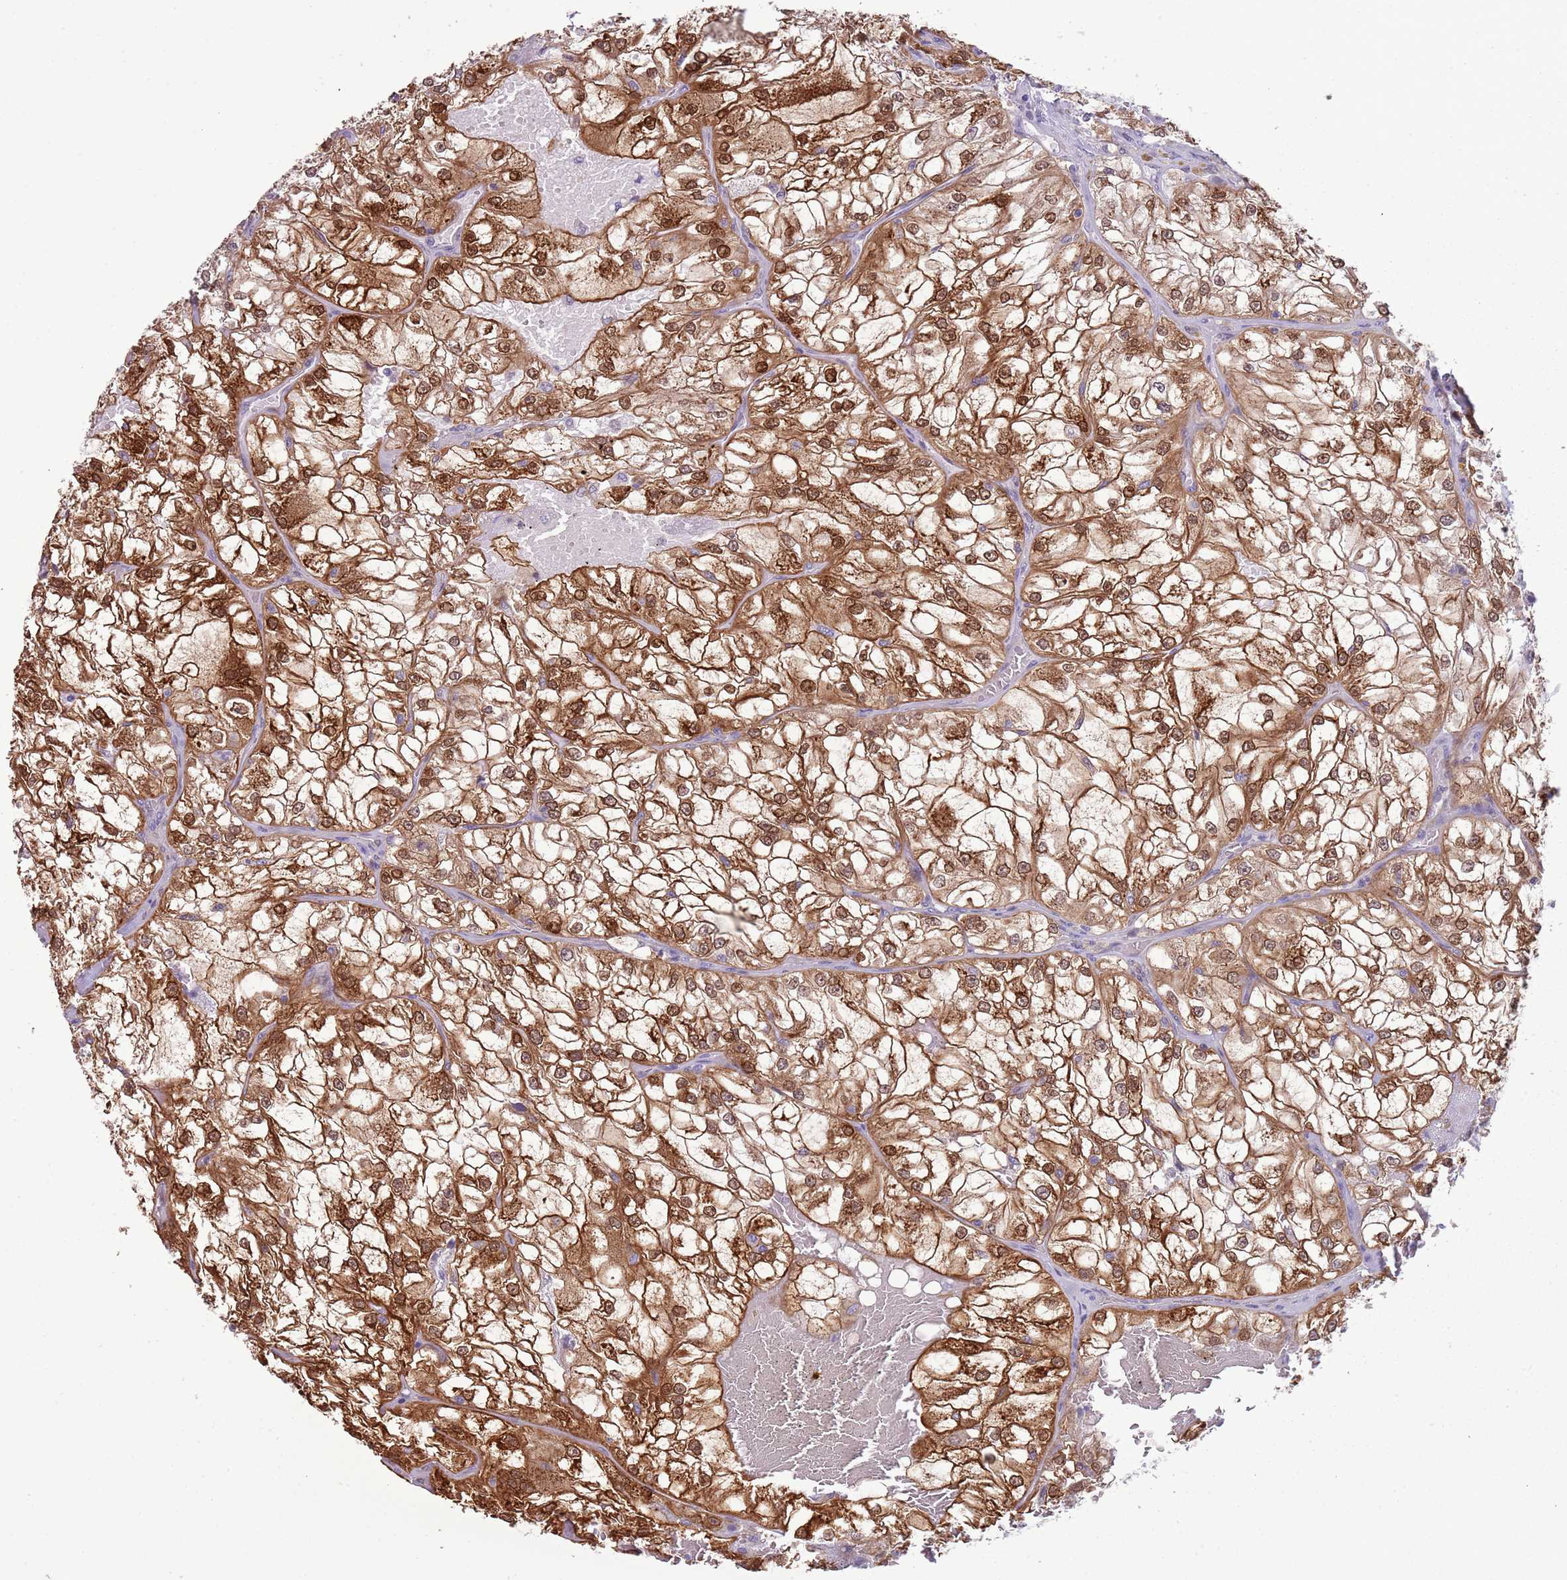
{"staining": {"intensity": "moderate", "quantity": ">75%", "location": "cytoplasmic/membranous,nuclear"}, "tissue": "renal cancer", "cell_type": "Tumor cells", "image_type": "cancer", "snomed": [{"axis": "morphology", "description": "Adenocarcinoma, NOS"}, {"axis": "topography", "description": "Kidney"}], "caption": "Moderate cytoplasmic/membranous and nuclear positivity for a protein is appreciated in about >75% of tumor cells of renal cancer using immunohistochemistry (IHC).", "gene": "NBPF6", "patient": {"sex": "female", "age": 72}}